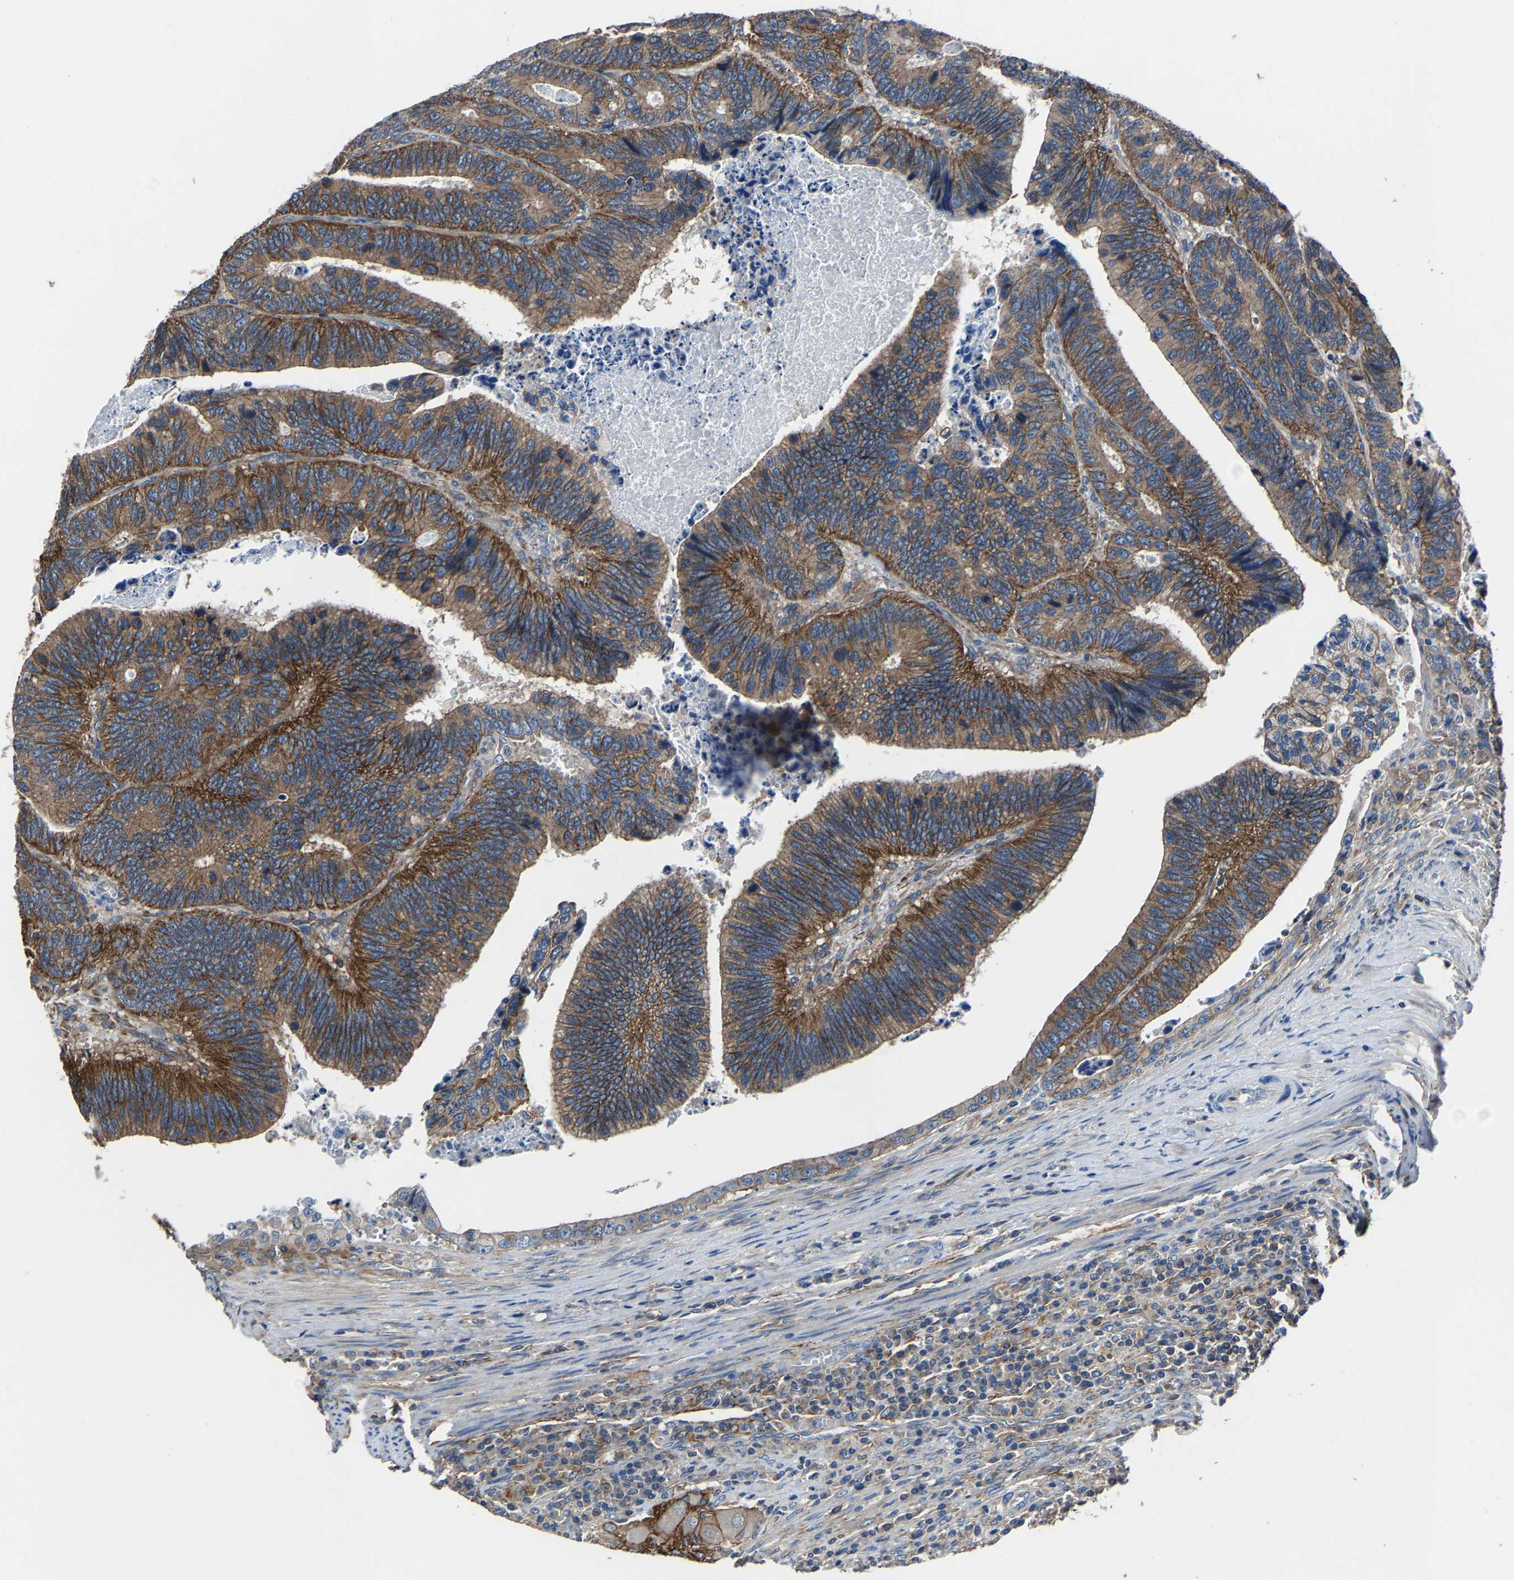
{"staining": {"intensity": "moderate", "quantity": ">75%", "location": "cytoplasmic/membranous"}, "tissue": "colorectal cancer", "cell_type": "Tumor cells", "image_type": "cancer", "snomed": [{"axis": "morphology", "description": "Inflammation, NOS"}, {"axis": "morphology", "description": "Adenocarcinoma, NOS"}, {"axis": "topography", "description": "Colon"}], "caption": "Immunohistochemical staining of colorectal cancer reveals moderate cytoplasmic/membranous protein expression in about >75% of tumor cells. The staining was performed using DAB (3,3'-diaminobenzidine), with brown indicating positive protein expression. Nuclei are stained blue with hematoxylin.", "gene": "KIAA1958", "patient": {"sex": "male", "age": 72}}